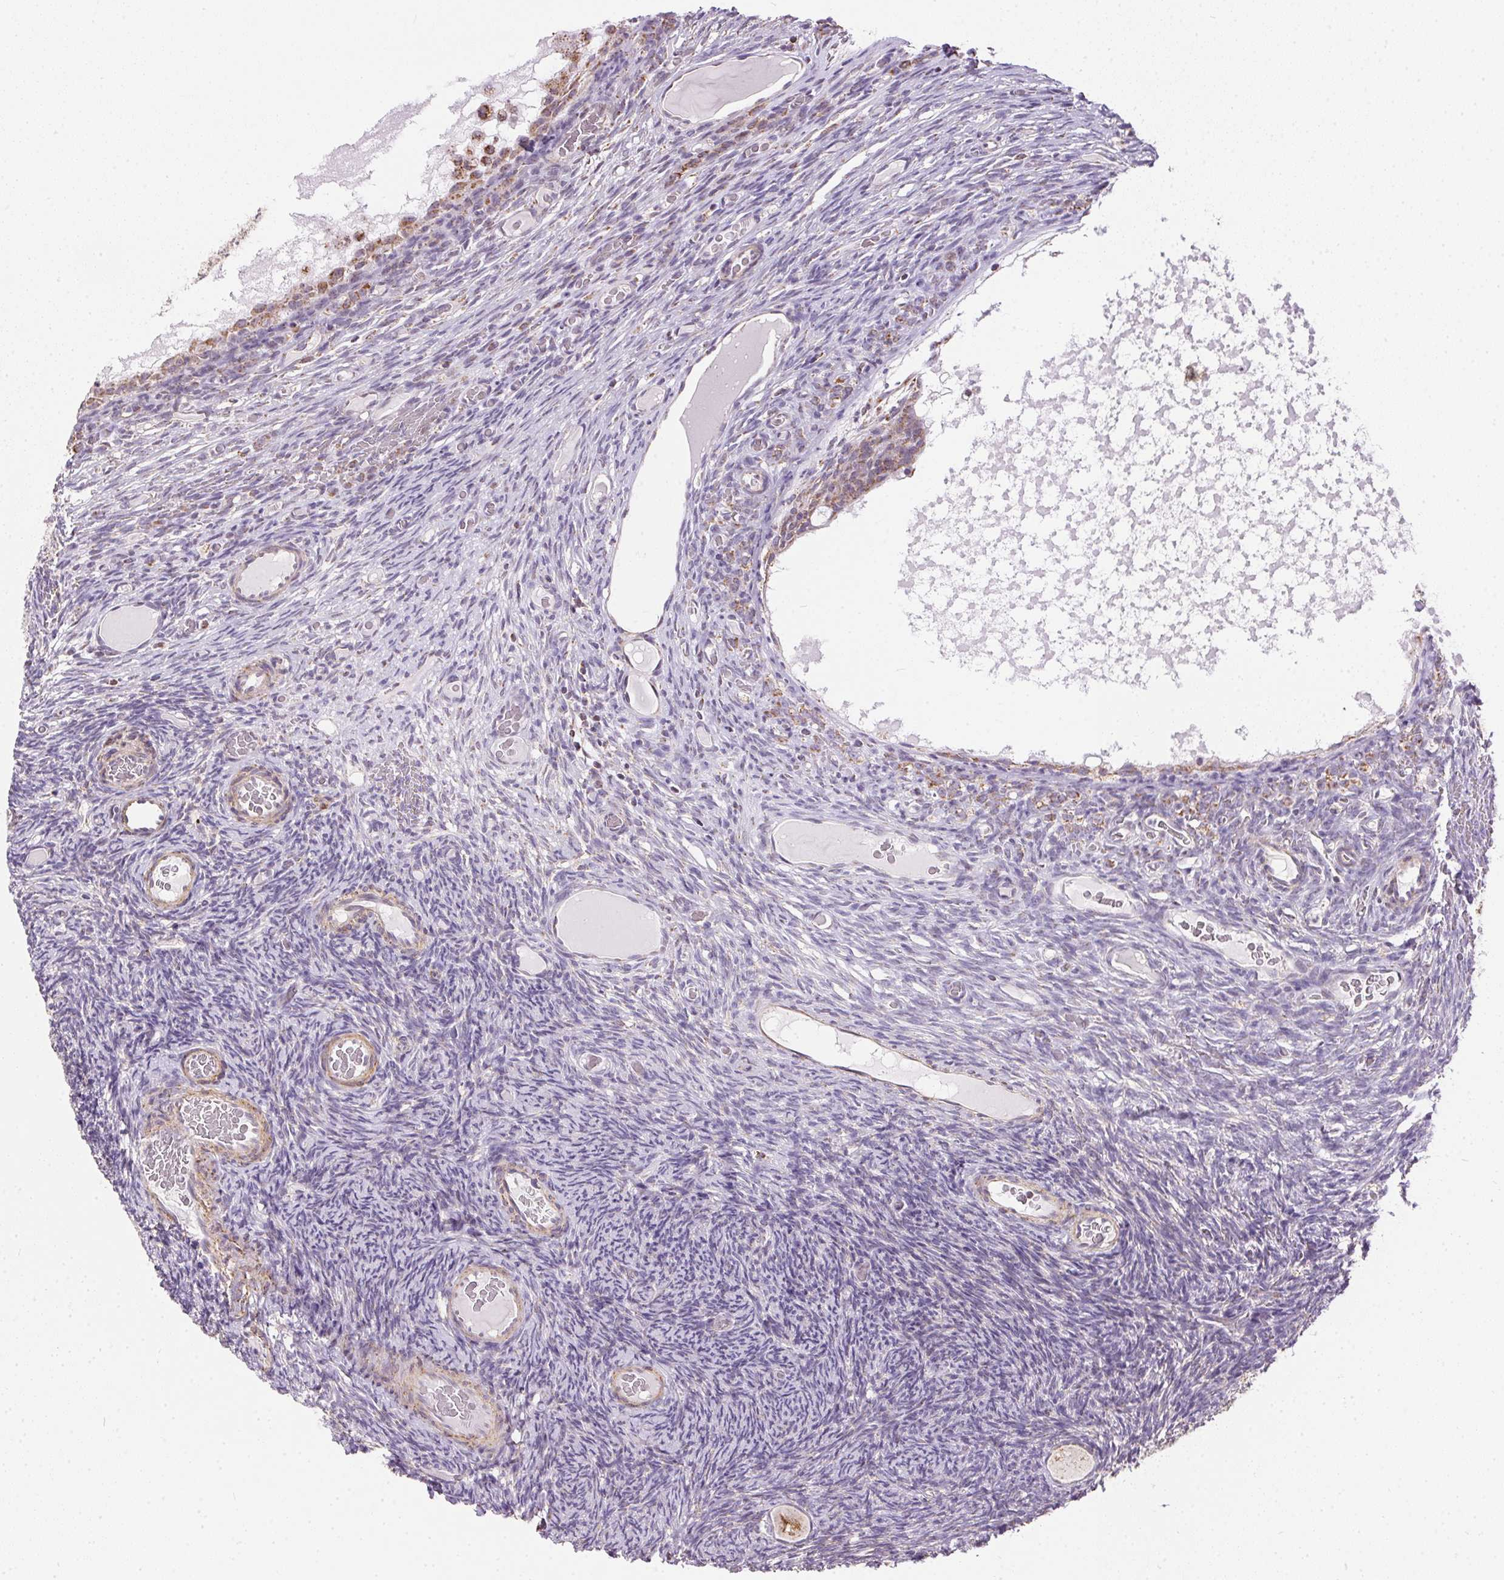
{"staining": {"intensity": "negative", "quantity": "none", "location": "none"}, "tissue": "ovary", "cell_type": "Ovarian stroma cells", "image_type": "normal", "snomed": [{"axis": "morphology", "description": "Normal tissue, NOS"}, {"axis": "topography", "description": "Ovary"}], "caption": "Photomicrograph shows no significant protein positivity in ovarian stroma cells of benign ovary. (DAB IHC with hematoxylin counter stain).", "gene": "MAPK11", "patient": {"sex": "female", "age": 34}}